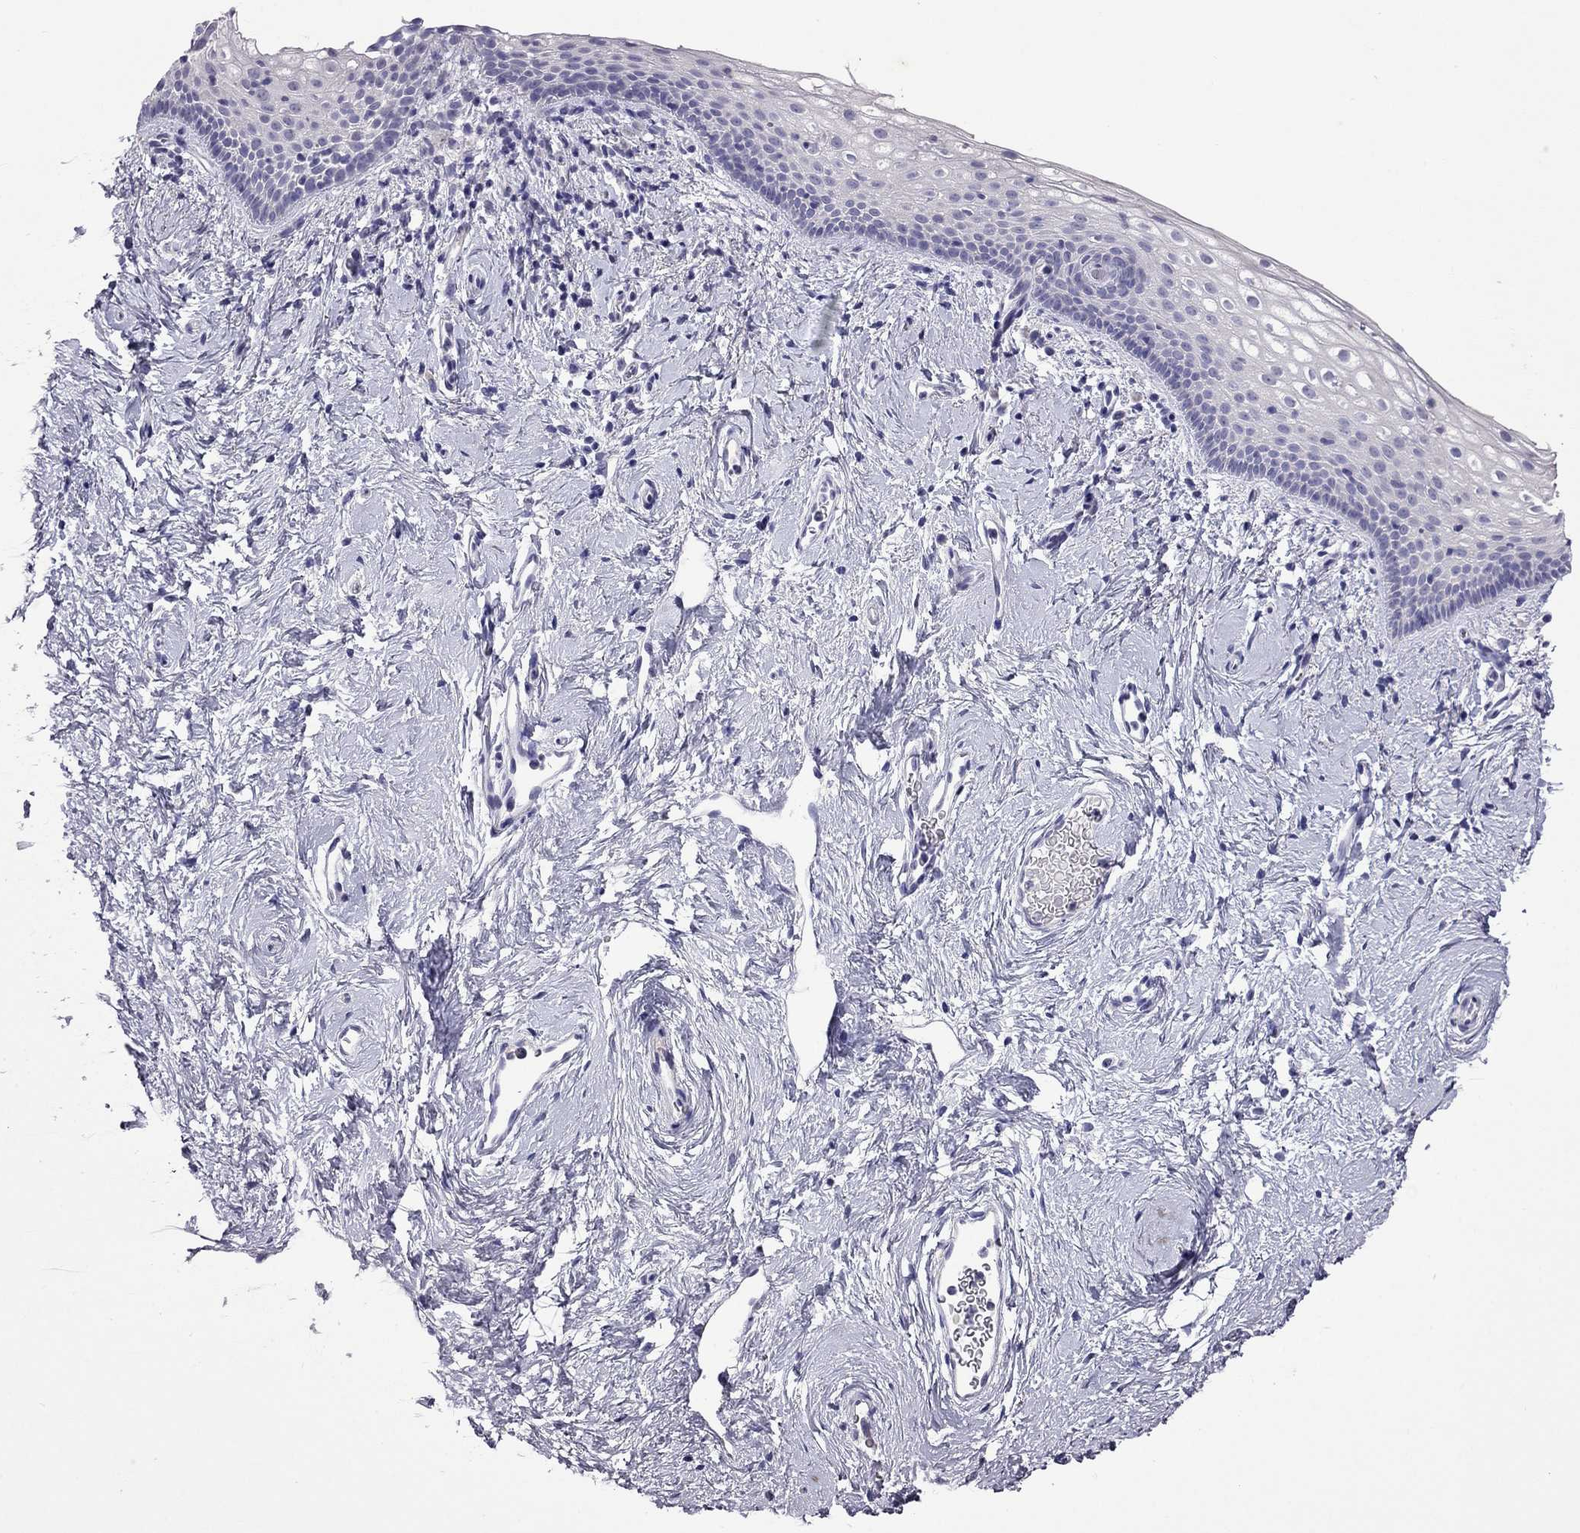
{"staining": {"intensity": "negative", "quantity": "none", "location": "none"}, "tissue": "vagina", "cell_type": "Squamous epithelial cells", "image_type": "normal", "snomed": [{"axis": "morphology", "description": "Normal tissue, NOS"}, {"axis": "topography", "description": "Vagina"}], "caption": "High magnification brightfield microscopy of unremarkable vagina stained with DAB (brown) and counterstained with hematoxylin (blue): squamous epithelial cells show no significant positivity. (DAB (3,3'-diaminobenzidine) immunohistochemistry visualized using brightfield microscopy, high magnification).", "gene": "MYO15A", "patient": {"sex": "female", "age": 61}}